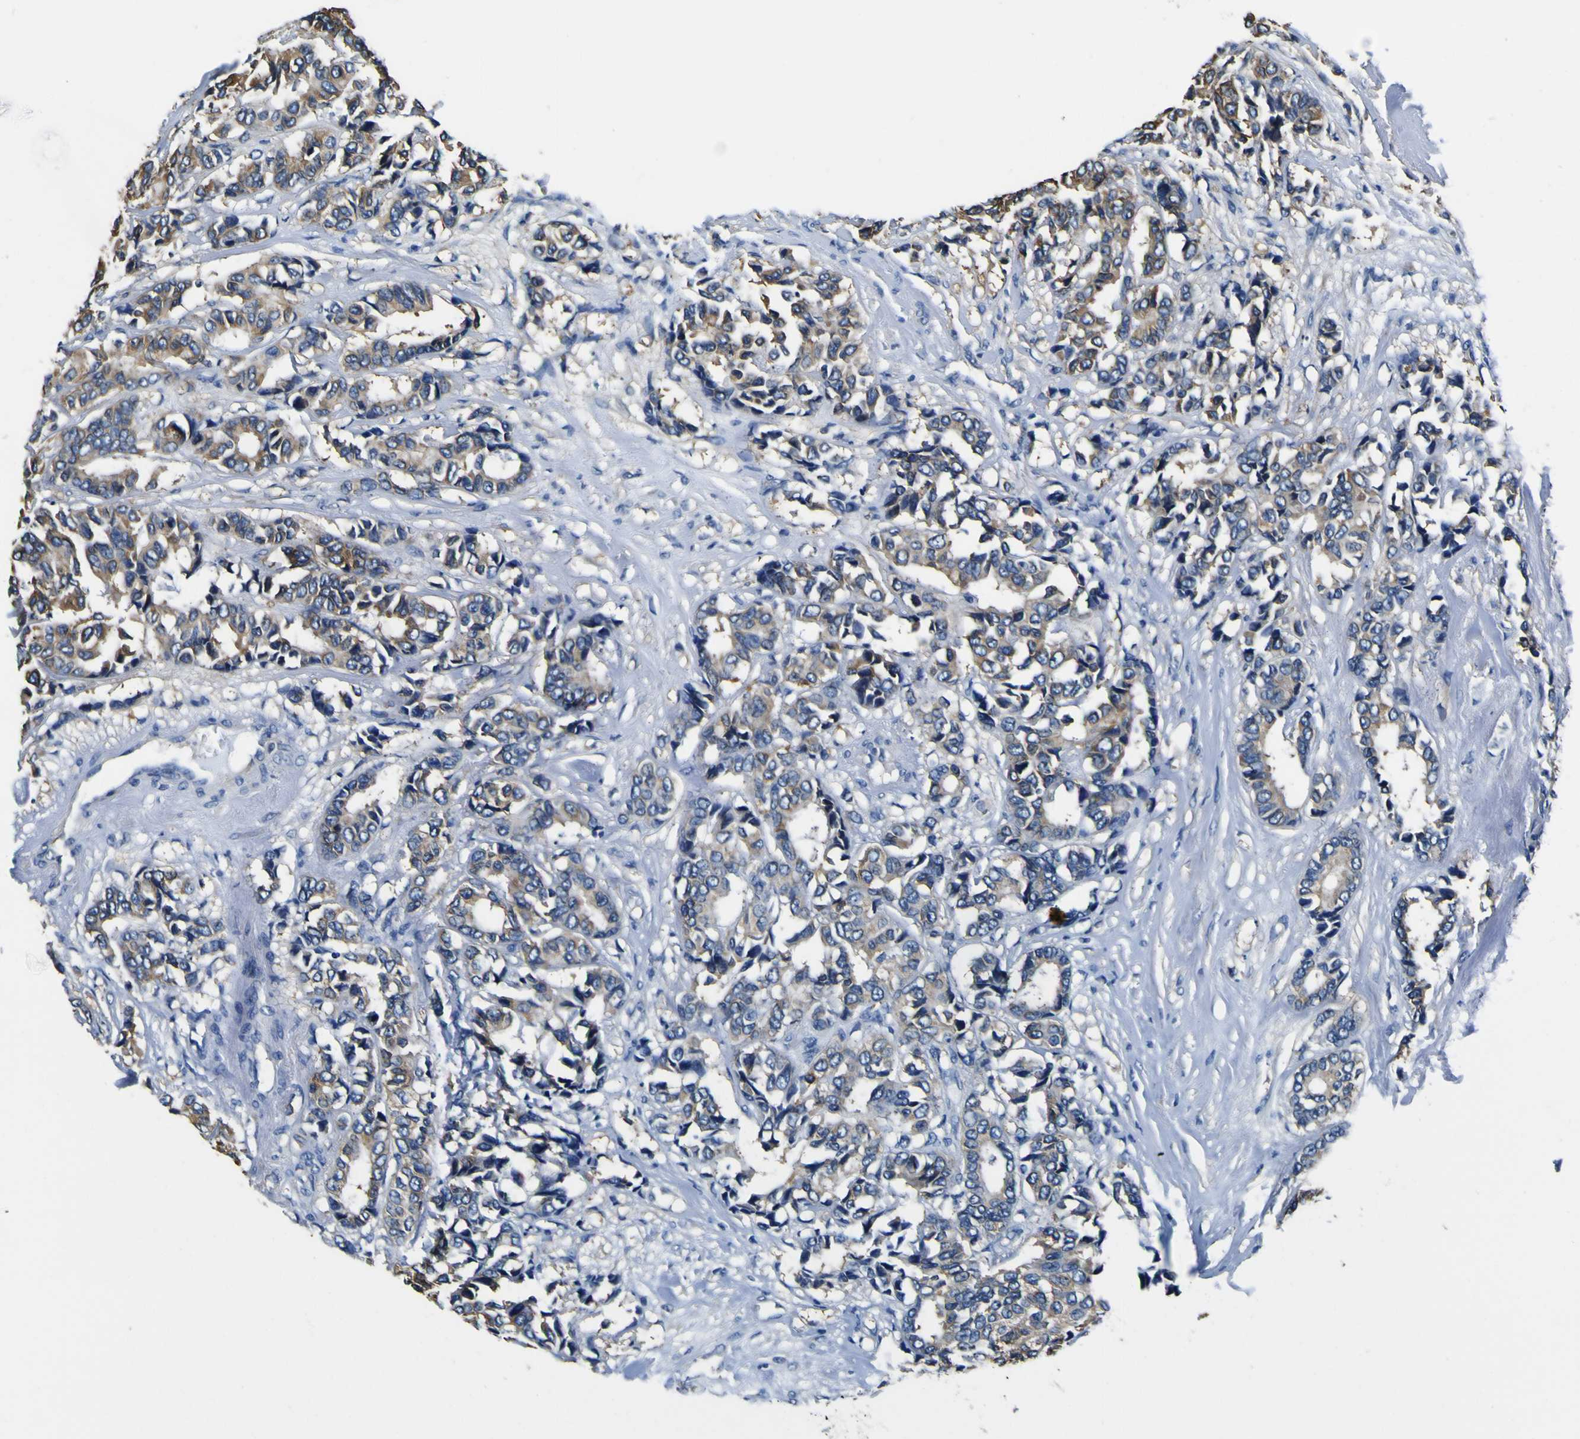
{"staining": {"intensity": "weak", "quantity": ">75%", "location": "cytoplasmic/membranous"}, "tissue": "breast cancer", "cell_type": "Tumor cells", "image_type": "cancer", "snomed": [{"axis": "morphology", "description": "Duct carcinoma"}, {"axis": "topography", "description": "Breast"}], "caption": "There is low levels of weak cytoplasmic/membranous expression in tumor cells of breast cancer (invasive ductal carcinoma), as demonstrated by immunohistochemical staining (brown color).", "gene": "TUBA1B", "patient": {"sex": "female", "age": 87}}